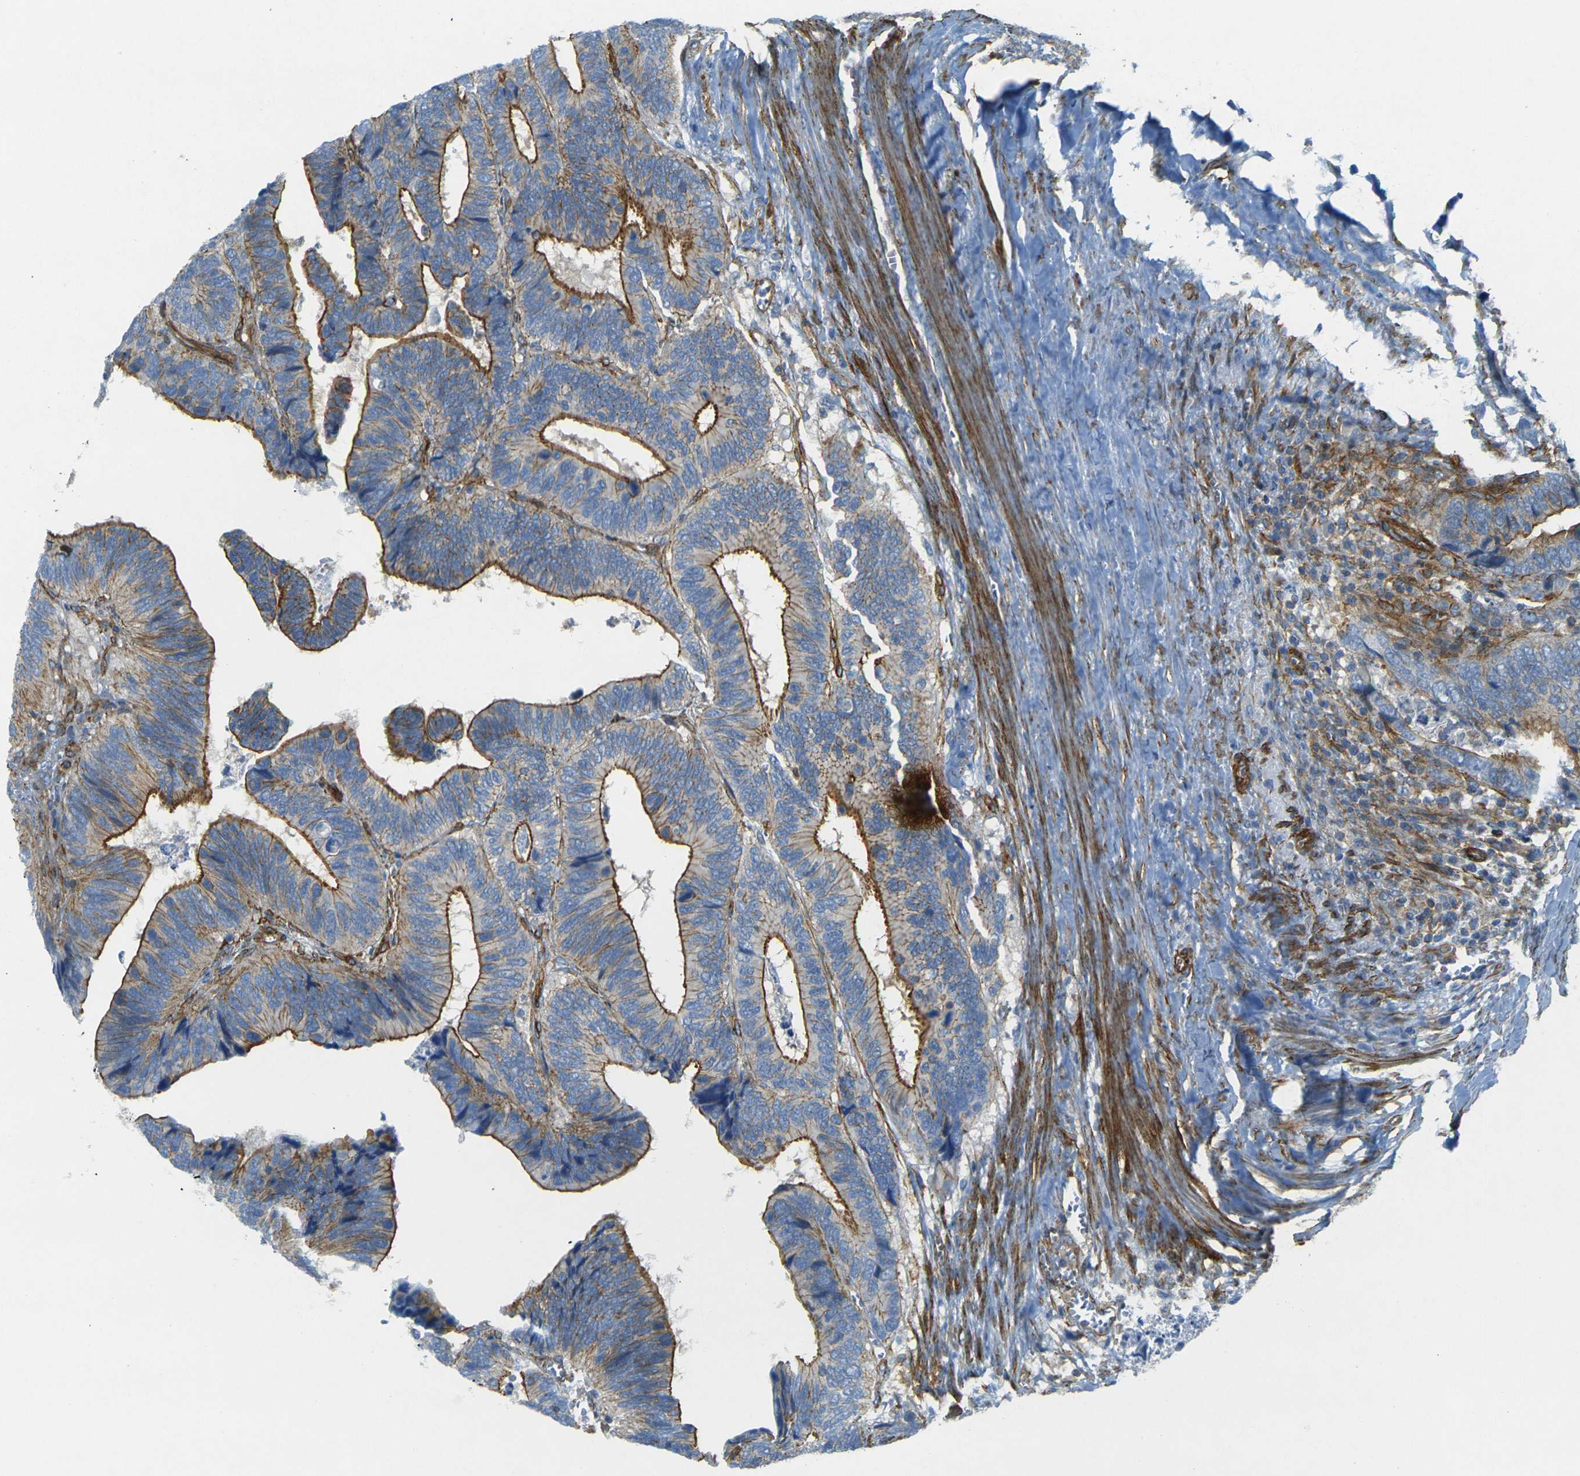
{"staining": {"intensity": "moderate", "quantity": "25%-75%", "location": "cytoplasmic/membranous"}, "tissue": "colorectal cancer", "cell_type": "Tumor cells", "image_type": "cancer", "snomed": [{"axis": "morphology", "description": "Adenocarcinoma, NOS"}, {"axis": "topography", "description": "Colon"}], "caption": "Moderate cytoplasmic/membranous protein staining is identified in about 25%-75% of tumor cells in colorectal cancer. The protein of interest is shown in brown color, while the nuclei are stained blue.", "gene": "EPHA7", "patient": {"sex": "male", "age": 72}}